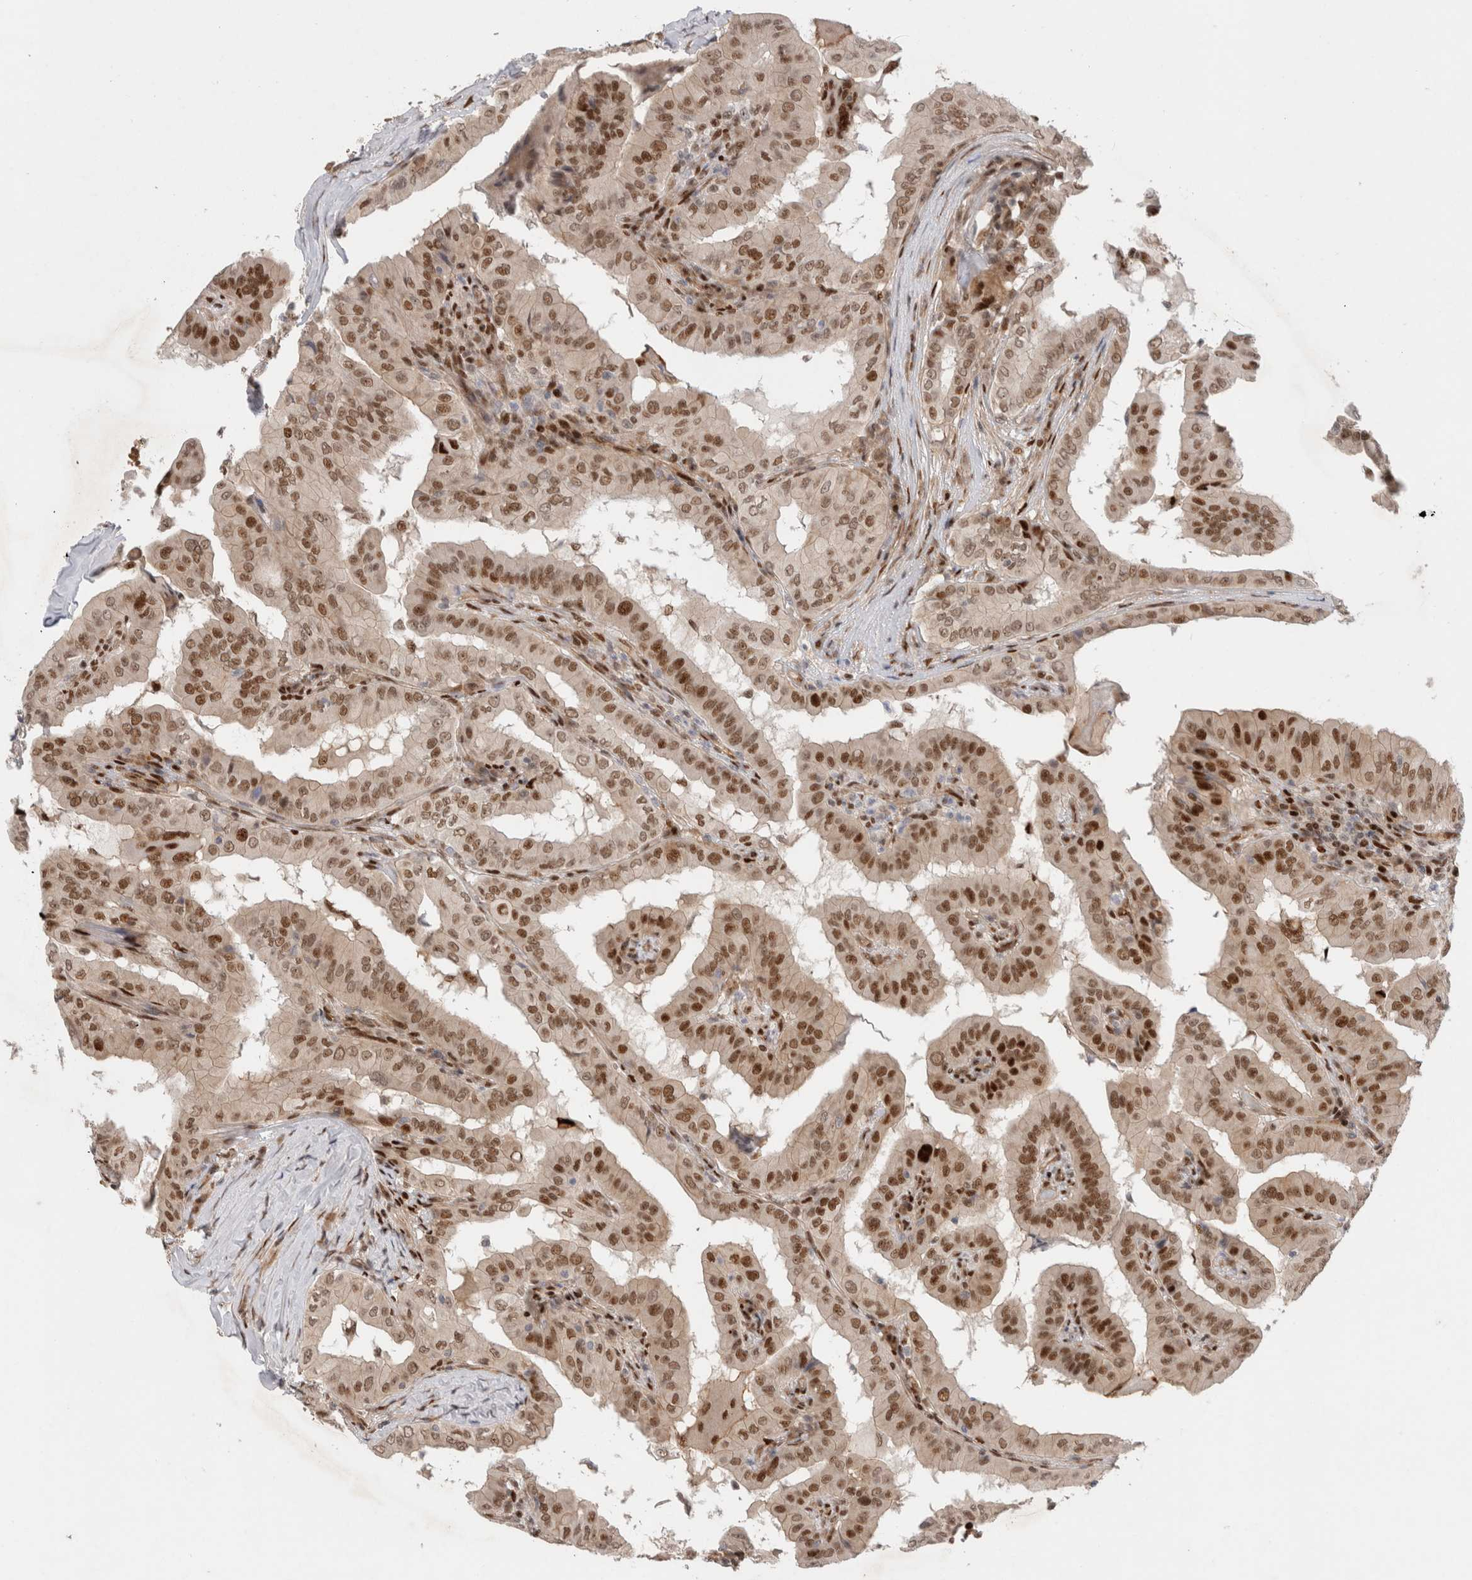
{"staining": {"intensity": "moderate", "quantity": ">75%", "location": "nuclear"}, "tissue": "thyroid cancer", "cell_type": "Tumor cells", "image_type": "cancer", "snomed": [{"axis": "morphology", "description": "Papillary adenocarcinoma, NOS"}, {"axis": "topography", "description": "Thyroid gland"}], "caption": "Immunohistochemistry (IHC) (DAB (3,3'-diaminobenzidine)) staining of thyroid cancer (papillary adenocarcinoma) shows moderate nuclear protein expression in about >75% of tumor cells.", "gene": "TCF4", "patient": {"sex": "male", "age": 33}}